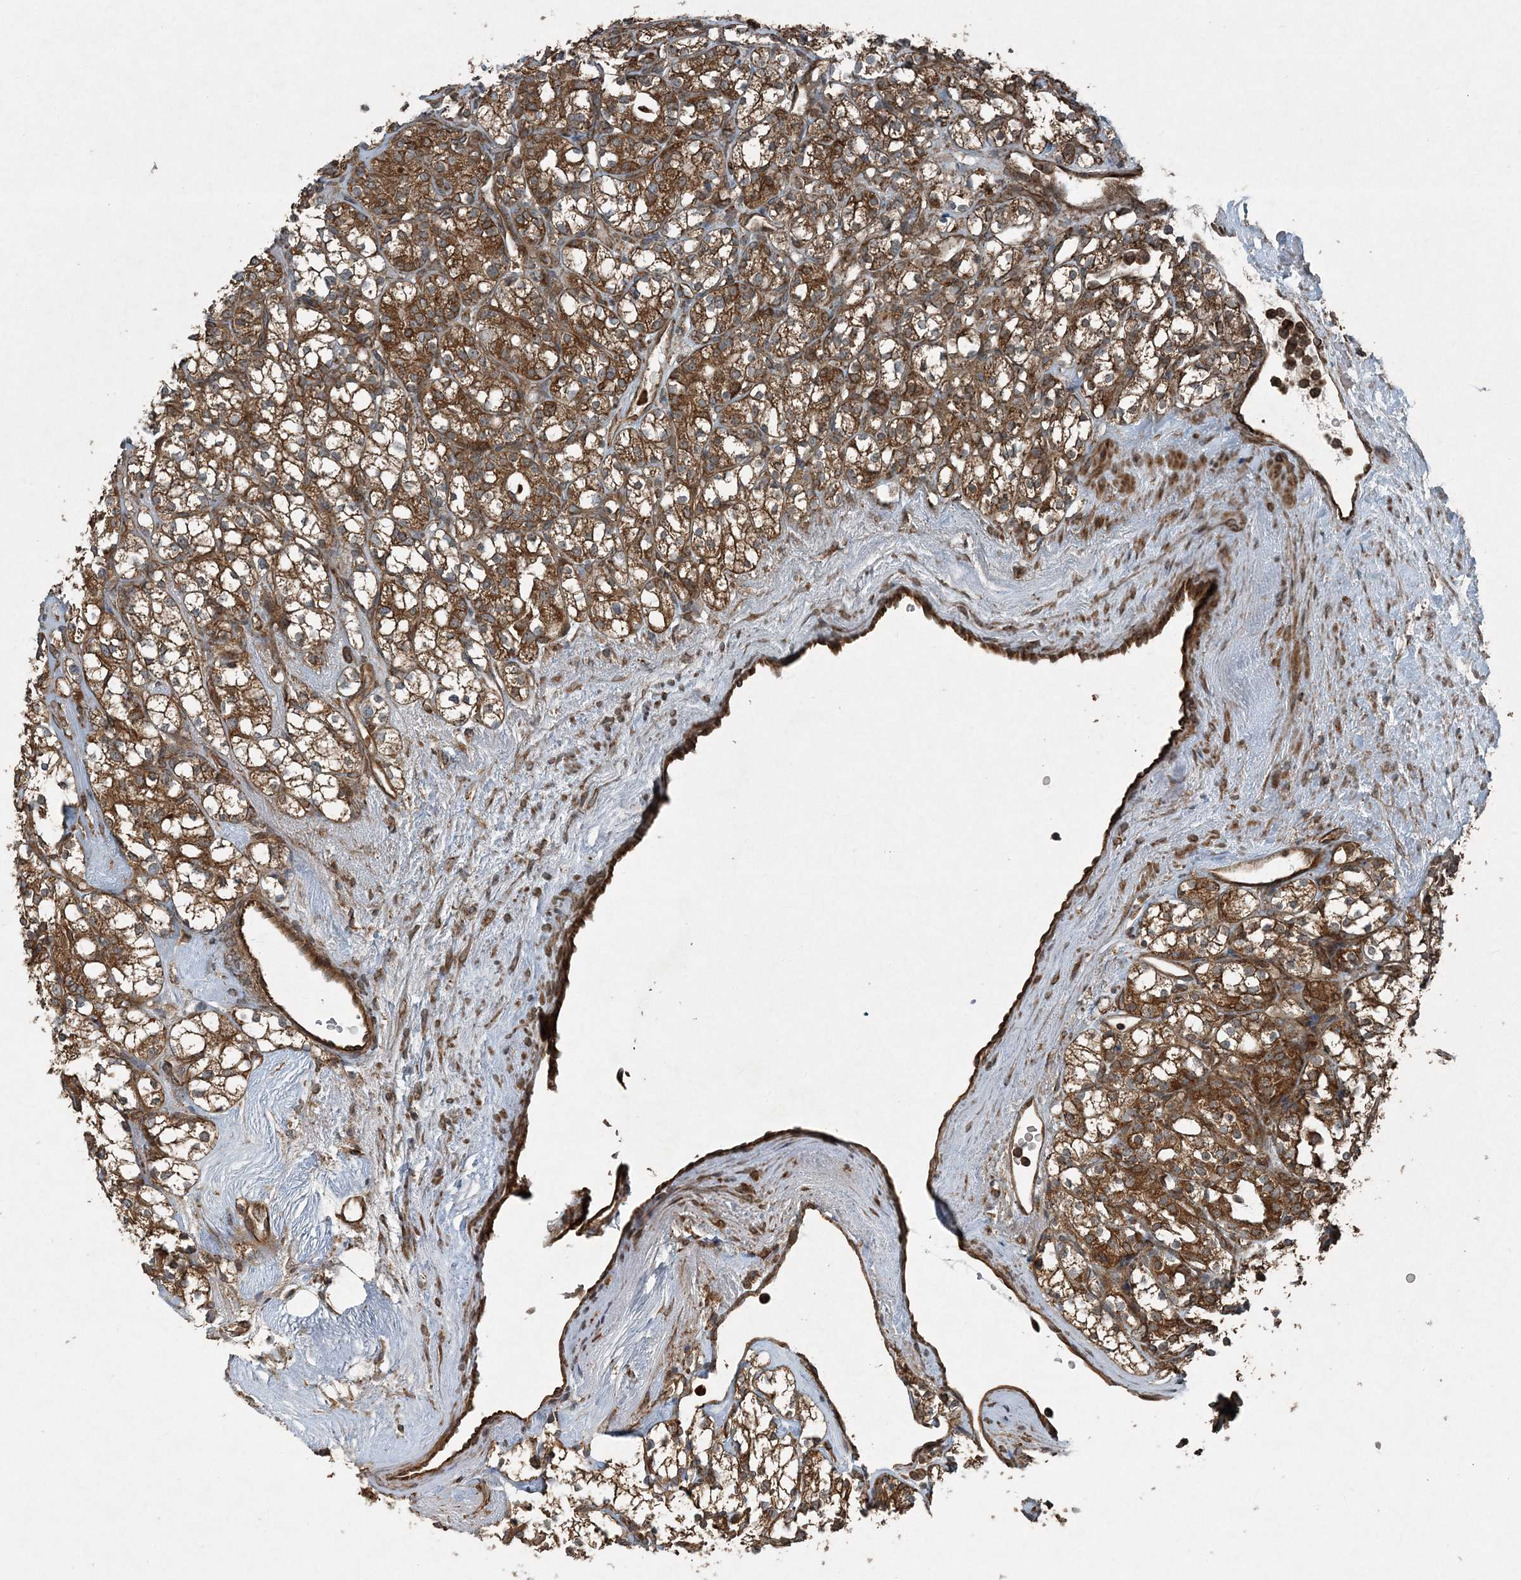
{"staining": {"intensity": "strong", "quantity": ">75%", "location": "cytoplasmic/membranous"}, "tissue": "renal cancer", "cell_type": "Tumor cells", "image_type": "cancer", "snomed": [{"axis": "morphology", "description": "Adenocarcinoma, NOS"}, {"axis": "topography", "description": "Kidney"}], "caption": "Immunohistochemistry (IHC) staining of adenocarcinoma (renal), which demonstrates high levels of strong cytoplasmic/membranous staining in about >75% of tumor cells indicating strong cytoplasmic/membranous protein expression. The staining was performed using DAB (3,3'-diaminobenzidine) (brown) for protein detection and nuclei were counterstained in hematoxylin (blue).", "gene": "COPS7B", "patient": {"sex": "male", "age": 77}}